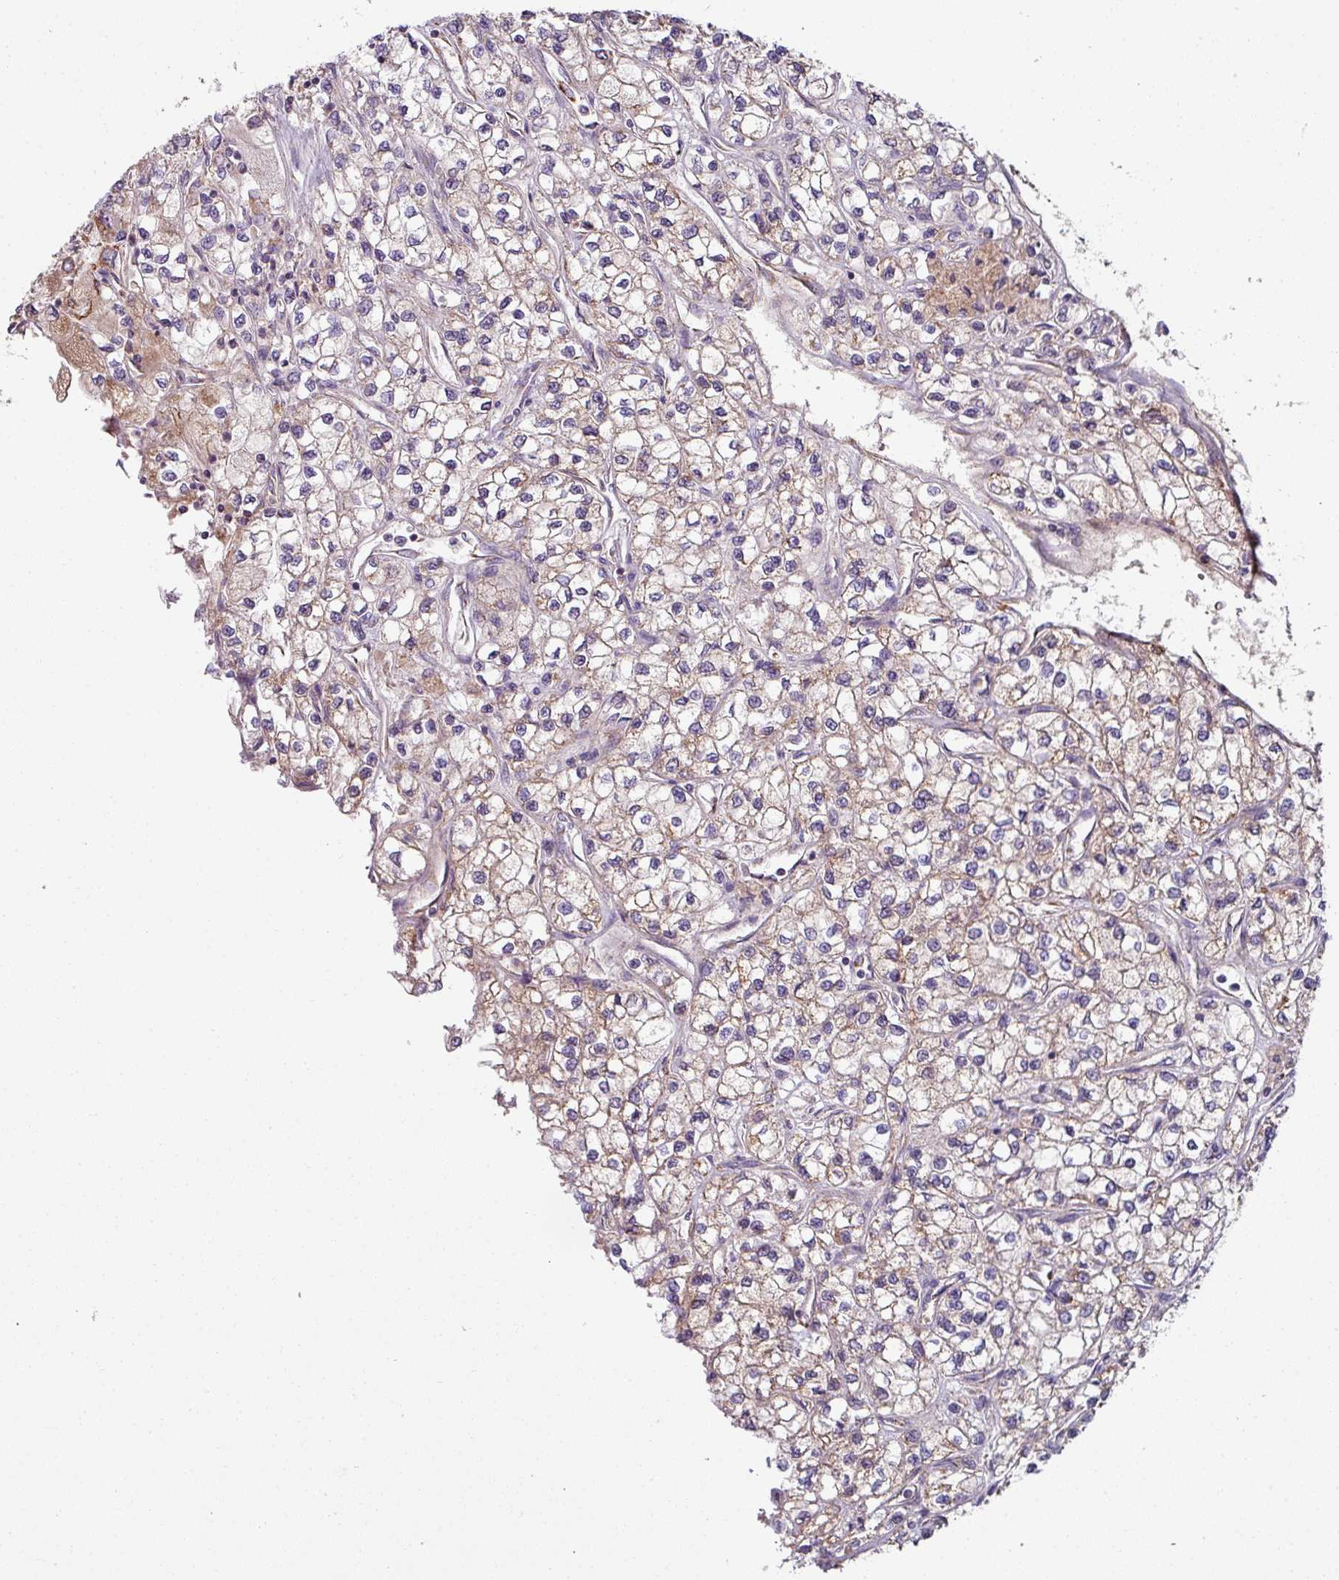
{"staining": {"intensity": "moderate", "quantity": ">75%", "location": "cytoplasmic/membranous"}, "tissue": "renal cancer", "cell_type": "Tumor cells", "image_type": "cancer", "snomed": [{"axis": "morphology", "description": "Adenocarcinoma, NOS"}, {"axis": "topography", "description": "Kidney"}], "caption": "IHC (DAB) staining of adenocarcinoma (renal) displays moderate cytoplasmic/membranous protein positivity in about >75% of tumor cells.", "gene": "LRRC9", "patient": {"sex": "male", "age": 80}}